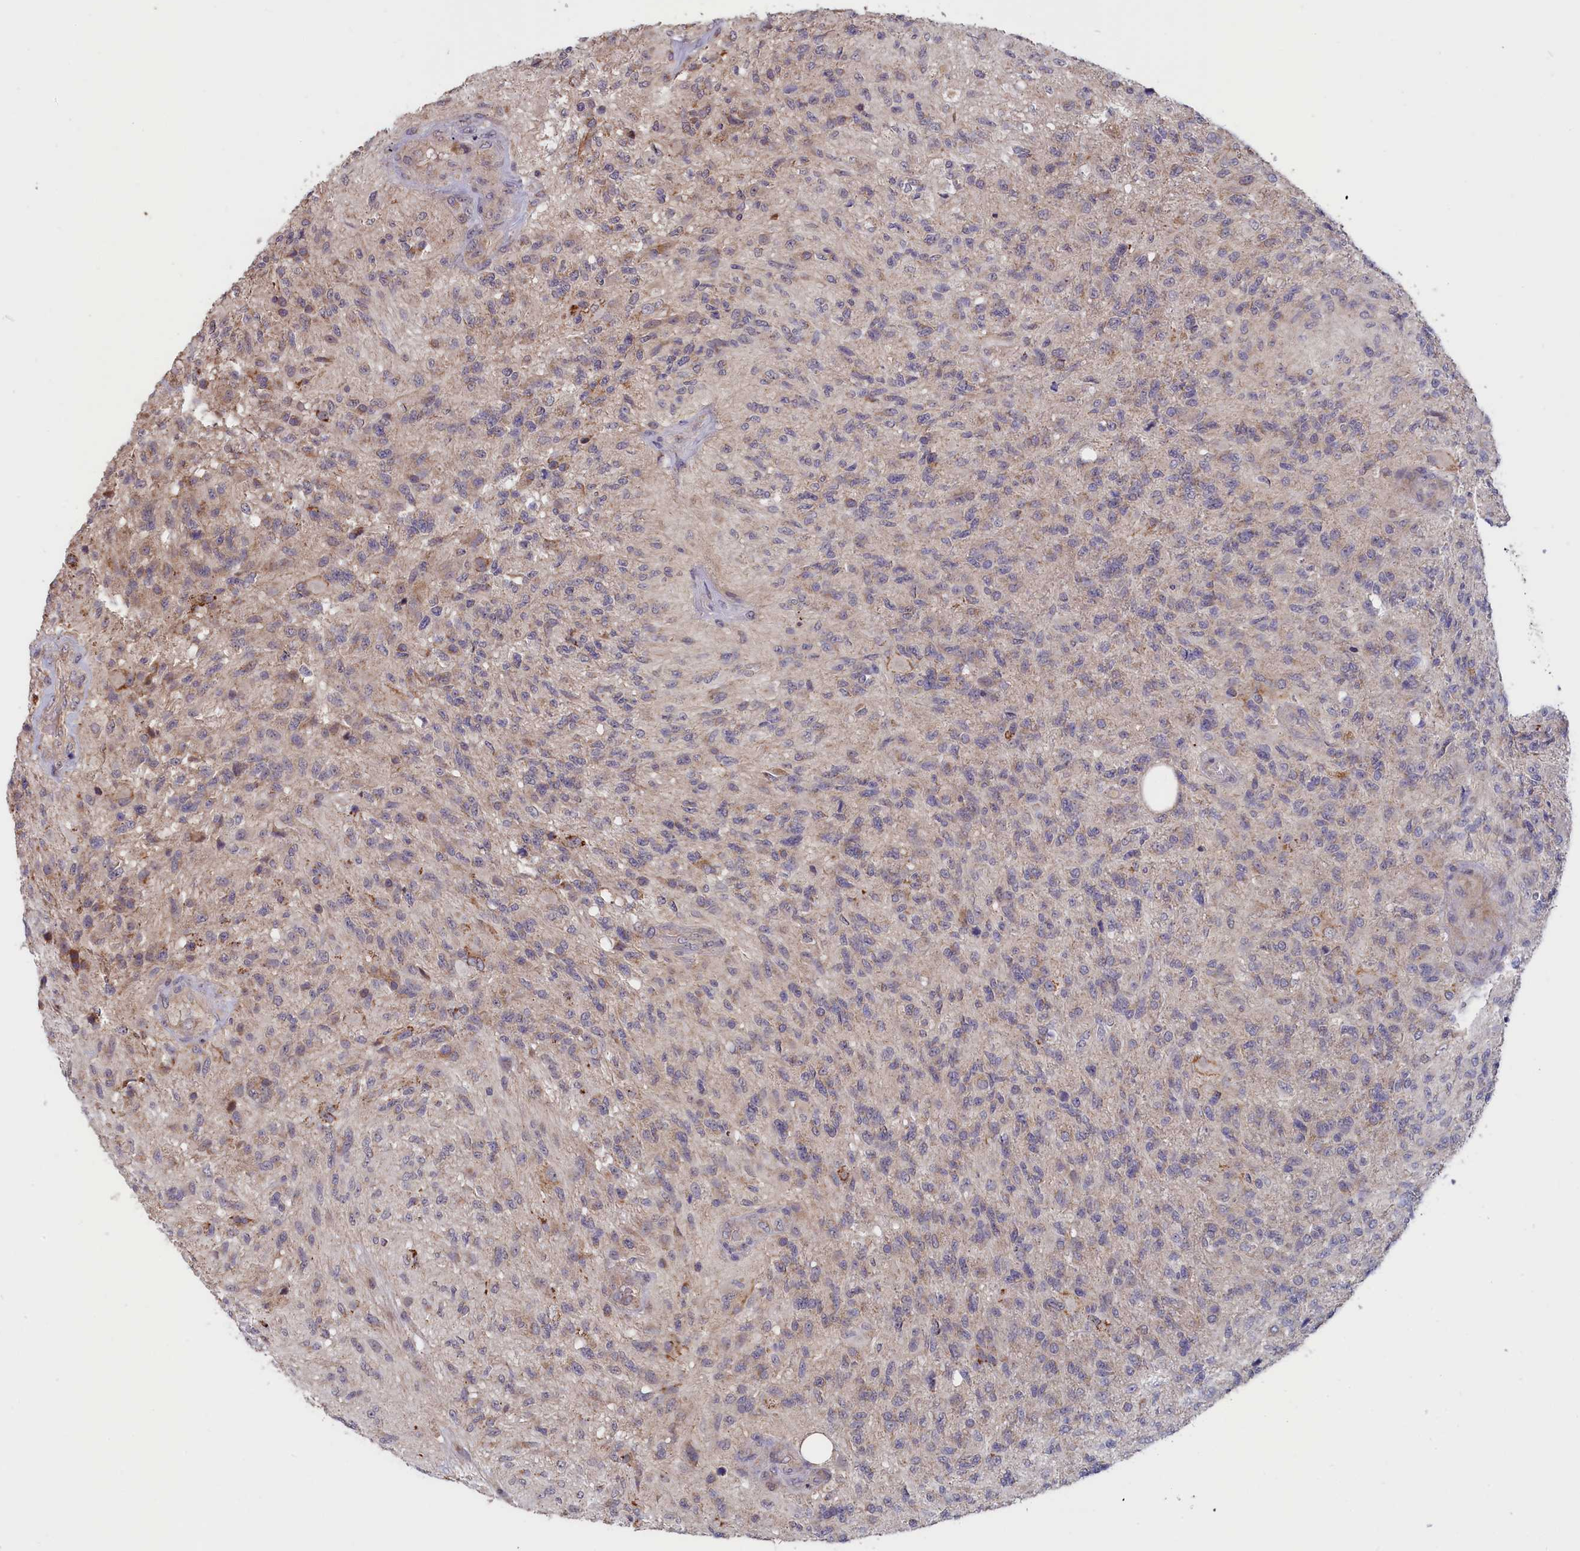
{"staining": {"intensity": "weak", "quantity": "<25%", "location": "cytoplasmic/membranous"}, "tissue": "glioma", "cell_type": "Tumor cells", "image_type": "cancer", "snomed": [{"axis": "morphology", "description": "Glioma, malignant, High grade"}, {"axis": "topography", "description": "Brain"}], "caption": "Protein analysis of glioma shows no significant expression in tumor cells. (IHC, brightfield microscopy, high magnification).", "gene": "EPB41L4B", "patient": {"sex": "male", "age": 56}}